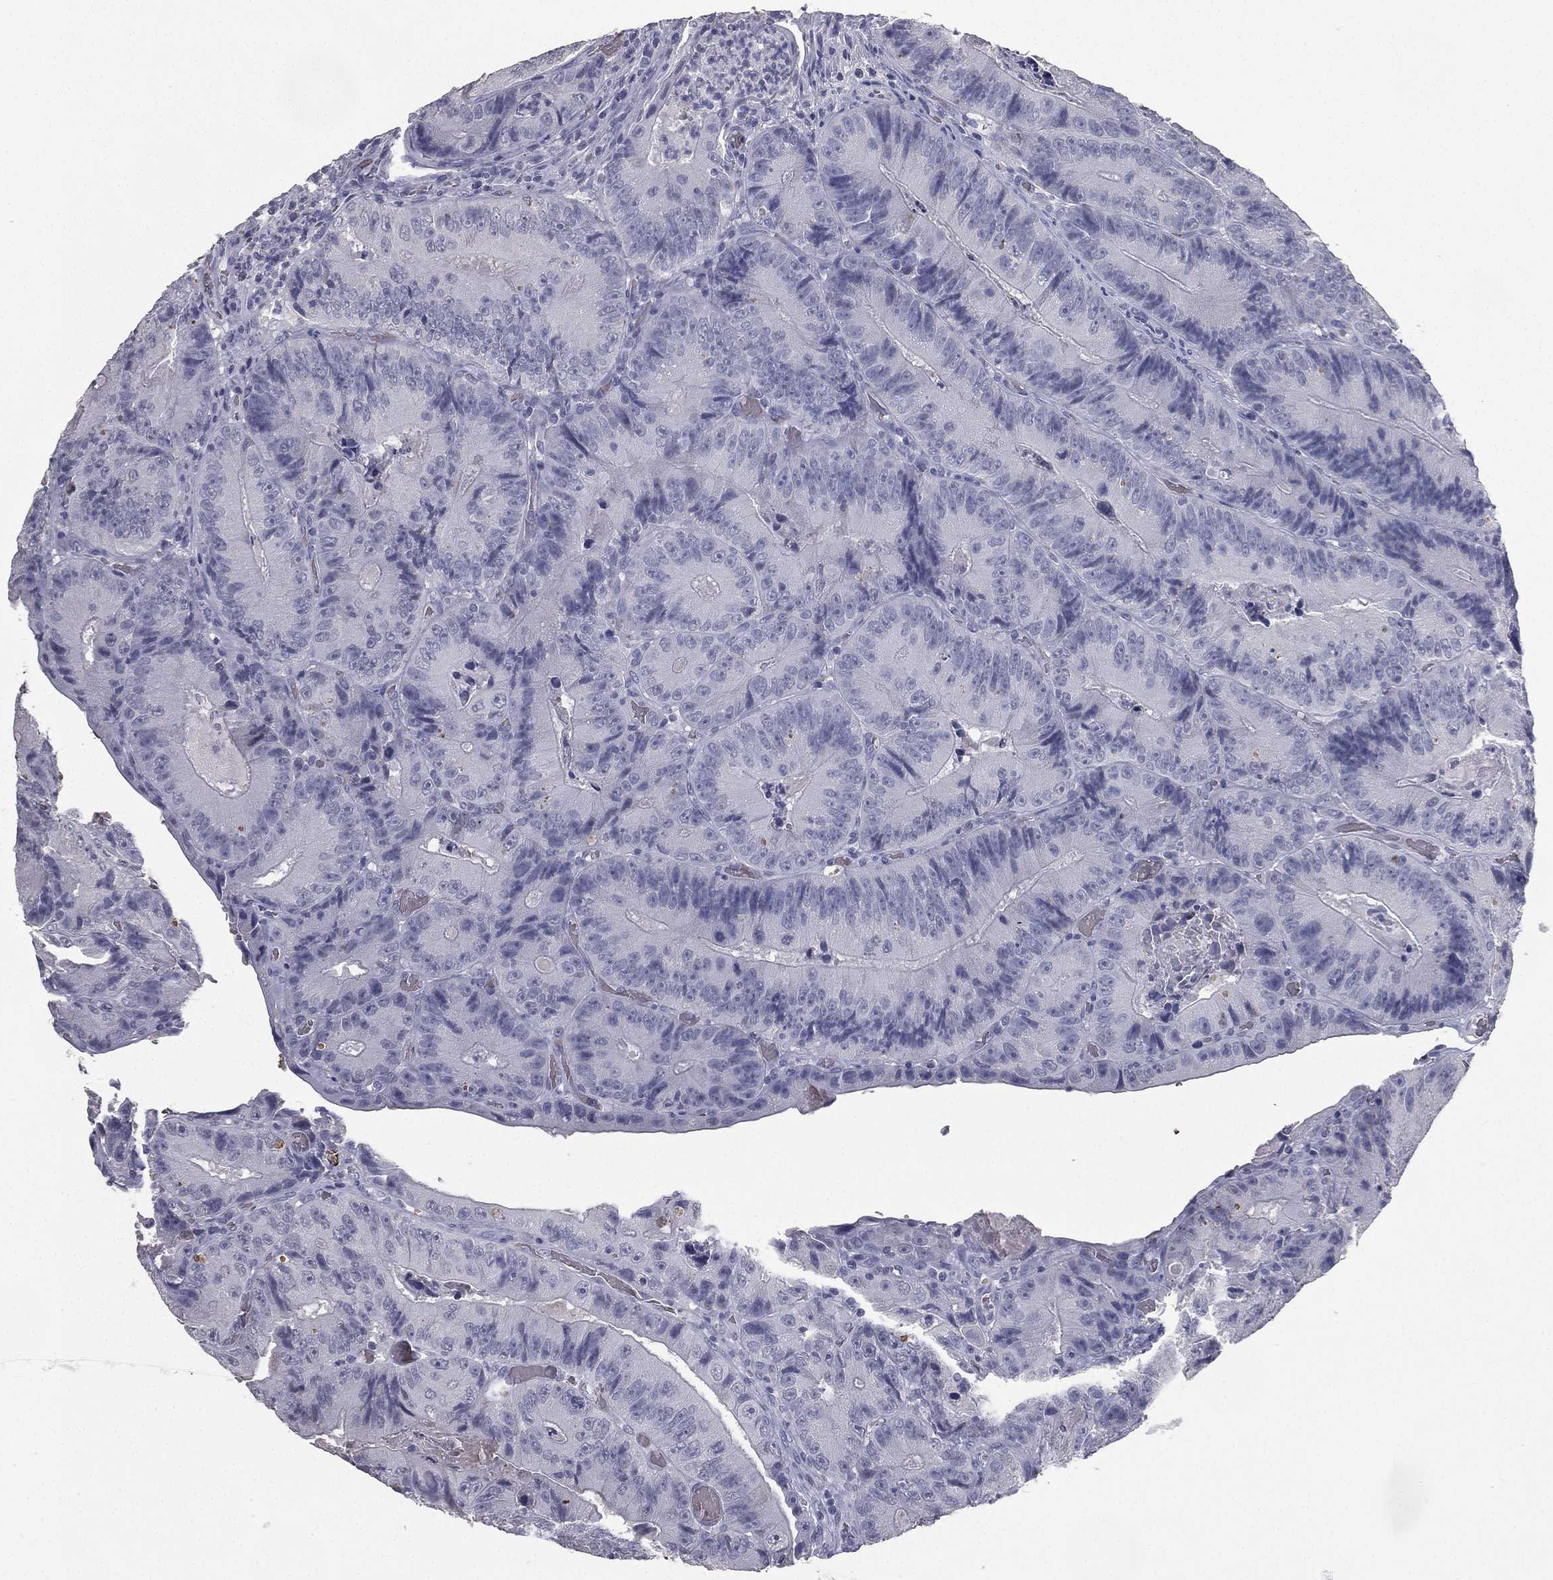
{"staining": {"intensity": "negative", "quantity": "none", "location": "none"}, "tissue": "colorectal cancer", "cell_type": "Tumor cells", "image_type": "cancer", "snomed": [{"axis": "morphology", "description": "Adenocarcinoma, NOS"}, {"axis": "topography", "description": "Colon"}], "caption": "Tumor cells are negative for protein expression in human colorectal cancer (adenocarcinoma). Brightfield microscopy of IHC stained with DAB (3,3'-diaminobenzidine) (brown) and hematoxylin (blue), captured at high magnification.", "gene": "ESX1", "patient": {"sex": "female", "age": 86}}